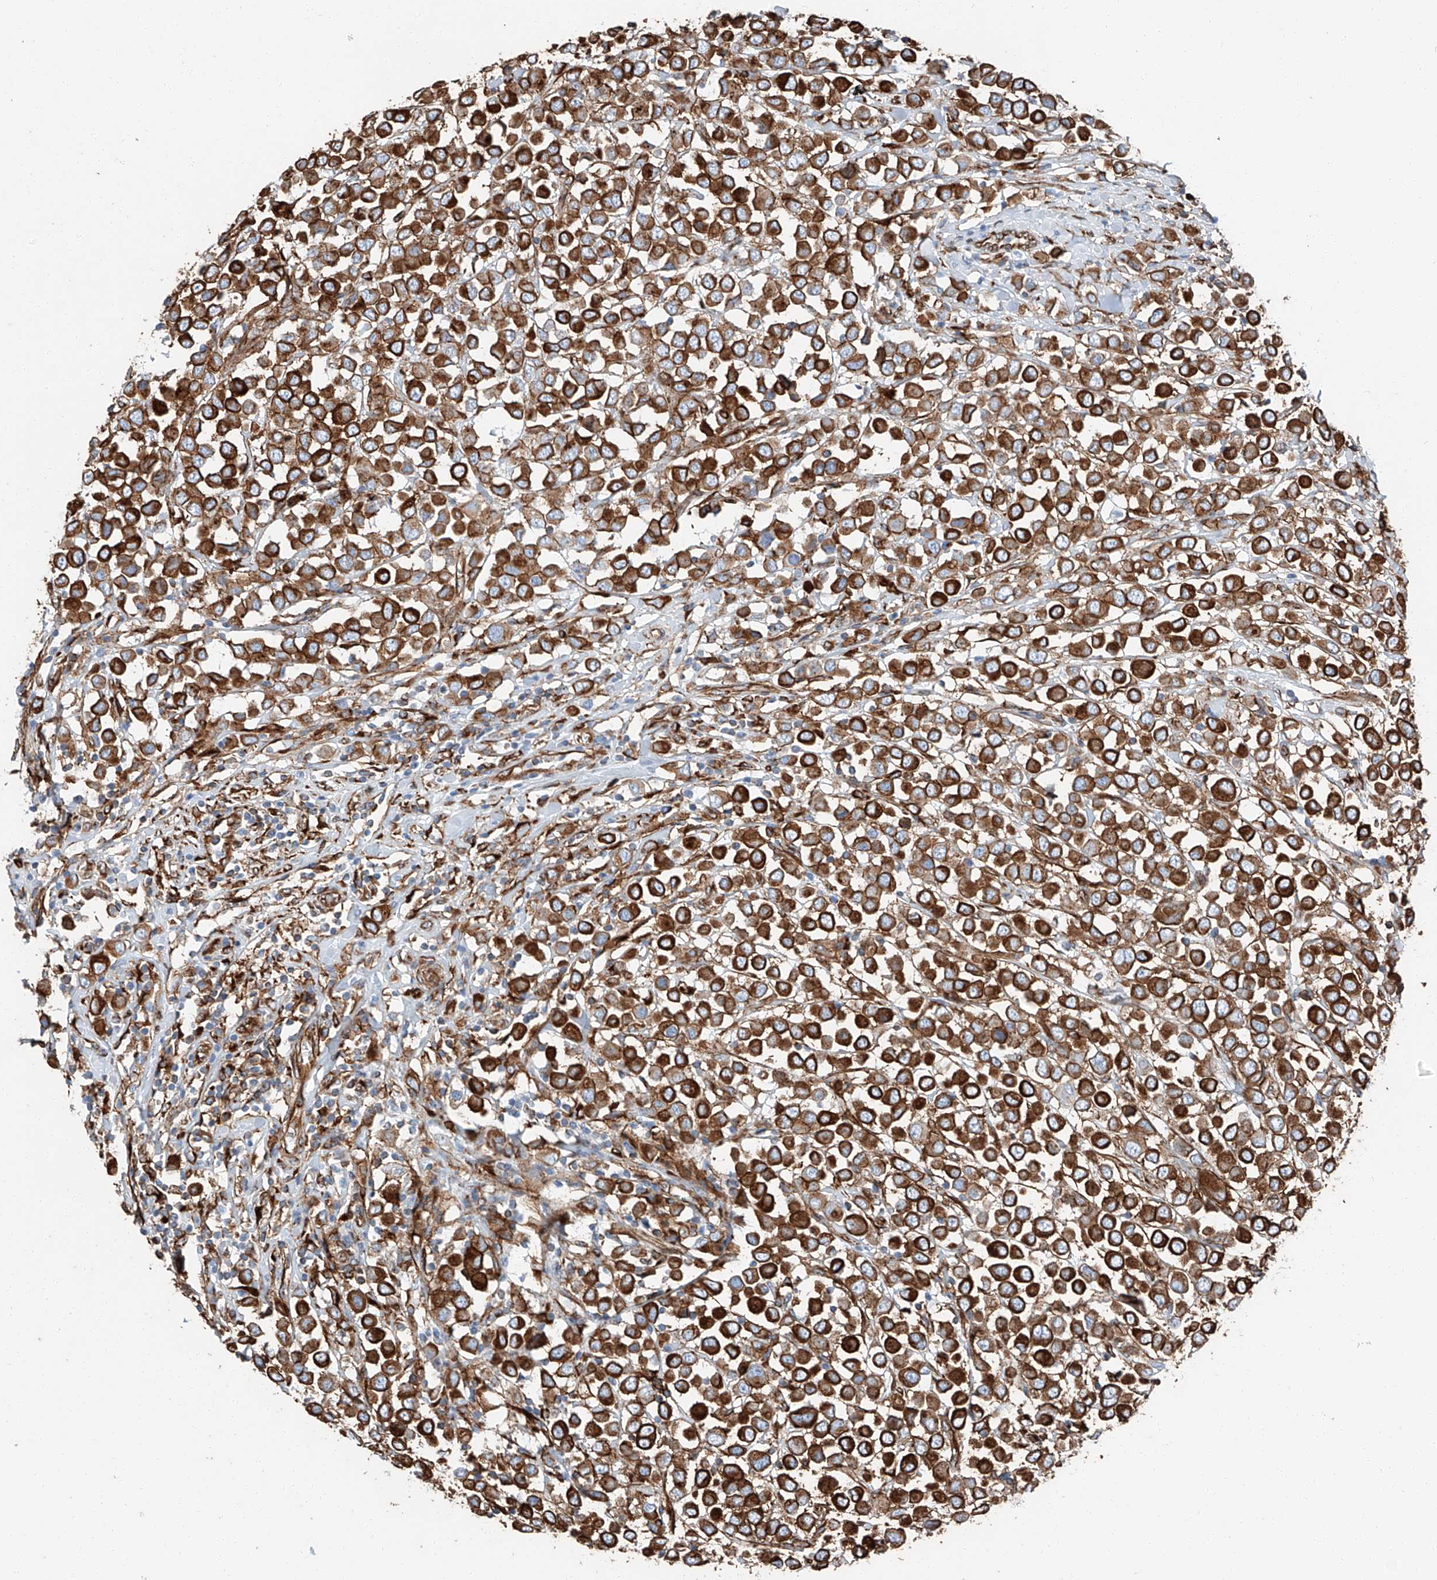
{"staining": {"intensity": "strong", "quantity": ">75%", "location": "cytoplasmic/membranous"}, "tissue": "breast cancer", "cell_type": "Tumor cells", "image_type": "cancer", "snomed": [{"axis": "morphology", "description": "Duct carcinoma"}, {"axis": "topography", "description": "Breast"}], "caption": "Breast cancer stained with DAB (3,3'-diaminobenzidine) immunohistochemistry shows high levels of strong cytoplasmic/membranous staining in about >75% of tumor cells.", "gene": "ZNF804A", "patient": {"sex": "female", "age": 61}}